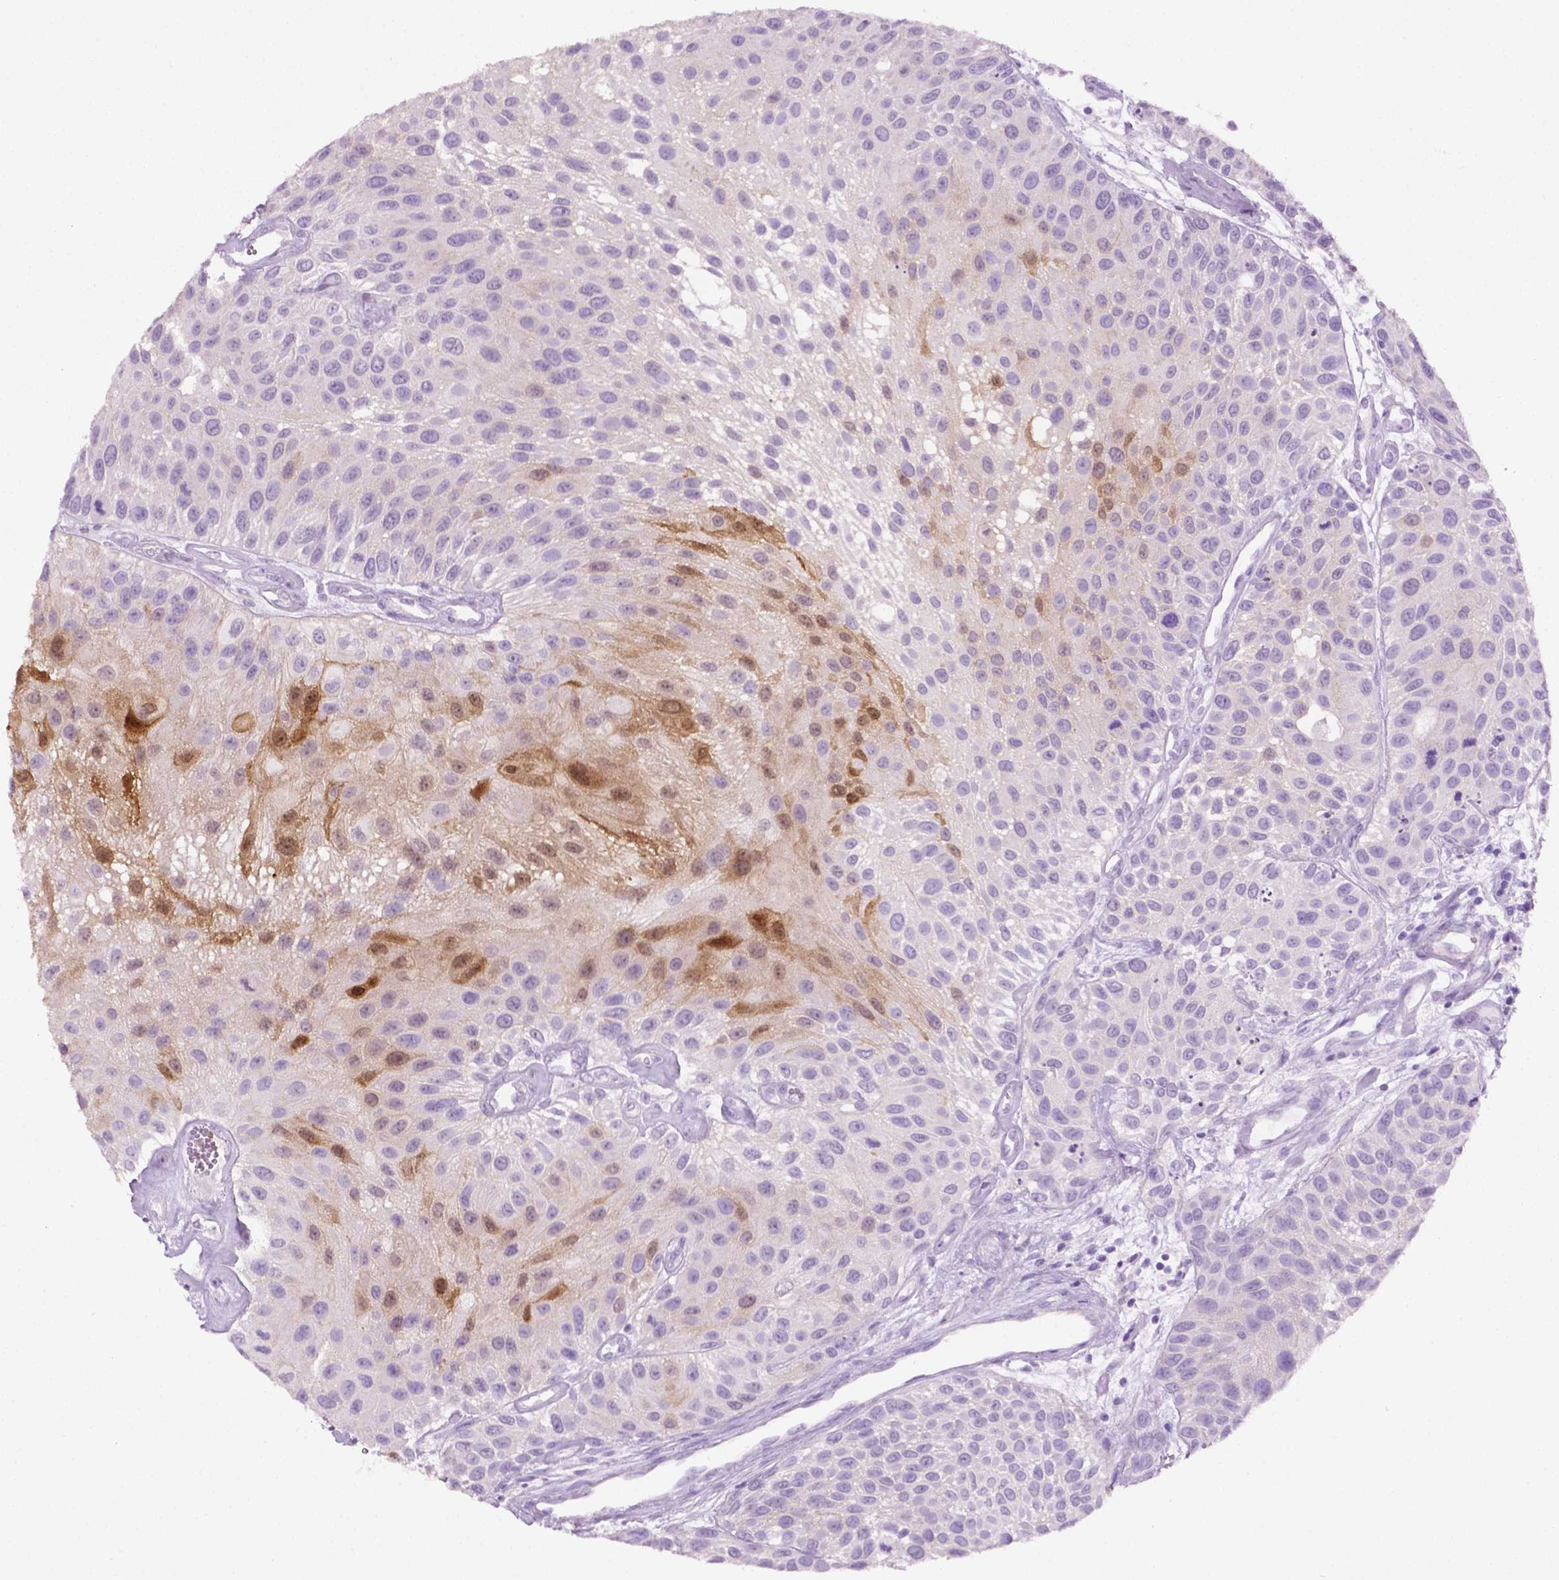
{"staining": {"intensity": "moderate", "quantity": "<25%", "location": "cytoplasmic/membranous,nuclear"}, "tissue": "urothelial cancer", "cell_type": "Tumor cells", "image_type": "cancer", "snomed": [{"axis": "morphology", "description": "Urothelial carcinoma, Low grade"}, {"axis": "topography", "description": "Urinary bladder"}], "caption": "High-power microscopy captured an immunohistochemistry (IHC) image of low-grade urothelial carcinoma, revealing moderate cytoplasmic/membranous and nuclear expression in about <25% of tumor cells.", "gene": "PHGR1", "patient": {"sex": "female", "age": 87}}